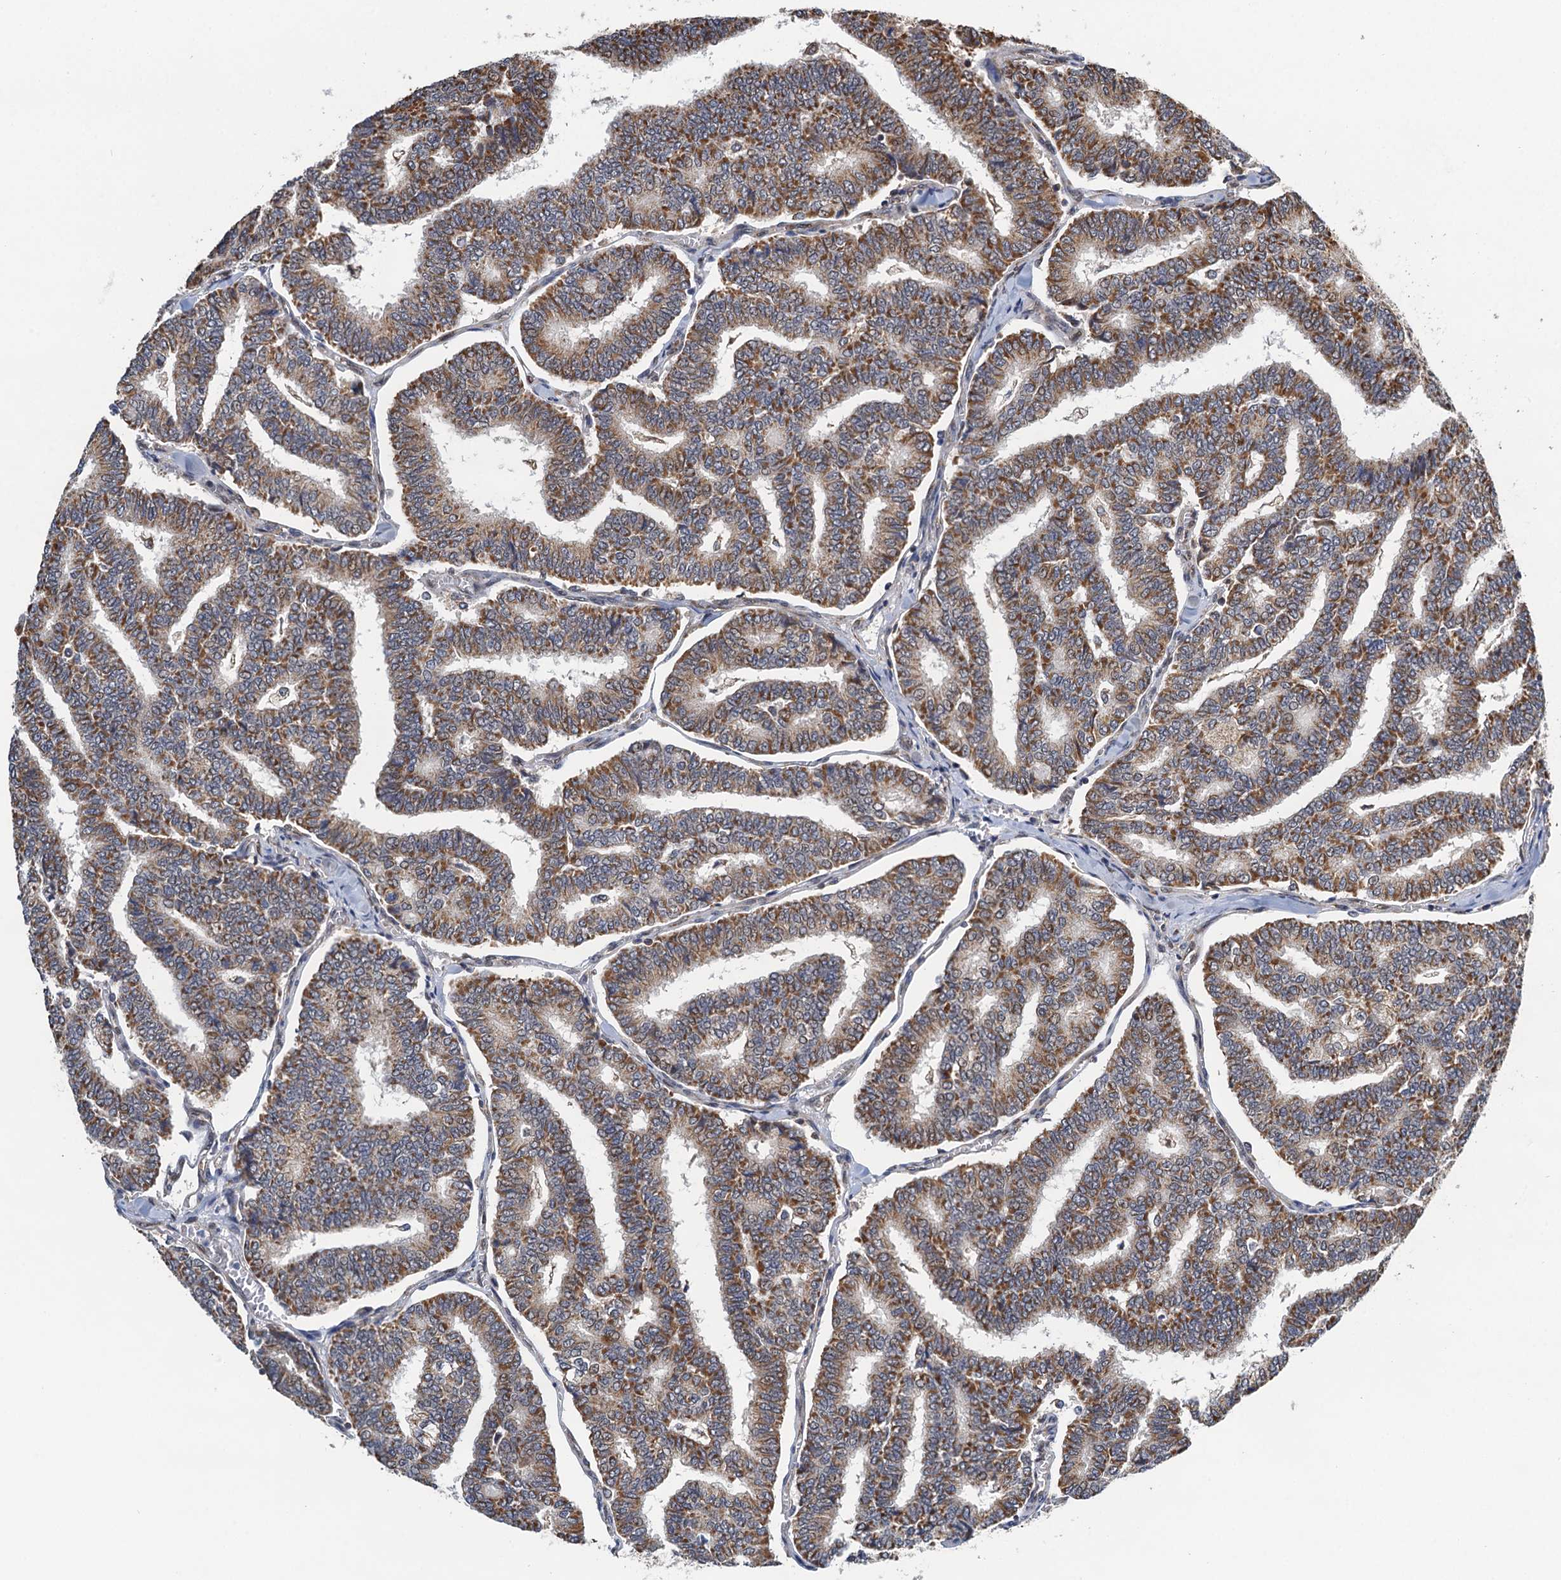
{"staining": {"intensity": "moderate", "quantity": ">75%", "location": "cytoplasmic/membranous"}, "tissue": "thyroid cancer", "cell_type": "Tumor cells", "image_type": "cancer", "snomed": [{"axis": "morphology", "description": "Papillary adenocarcinoma, NOS"}, {"axis": "topography", "description": "Thyroid gland"}], "caption": "Brown immunohistochemical staining in thyroid papillary adenocarcinoma exhibits moderate cytoplasmic/membranous positivity in about >75% of tumor cells. (brown staining indicates protein expression, while blue staining denotes nuclei).", "gene": "CMPK2", "patient": {"sex": "female", "age": 35}}